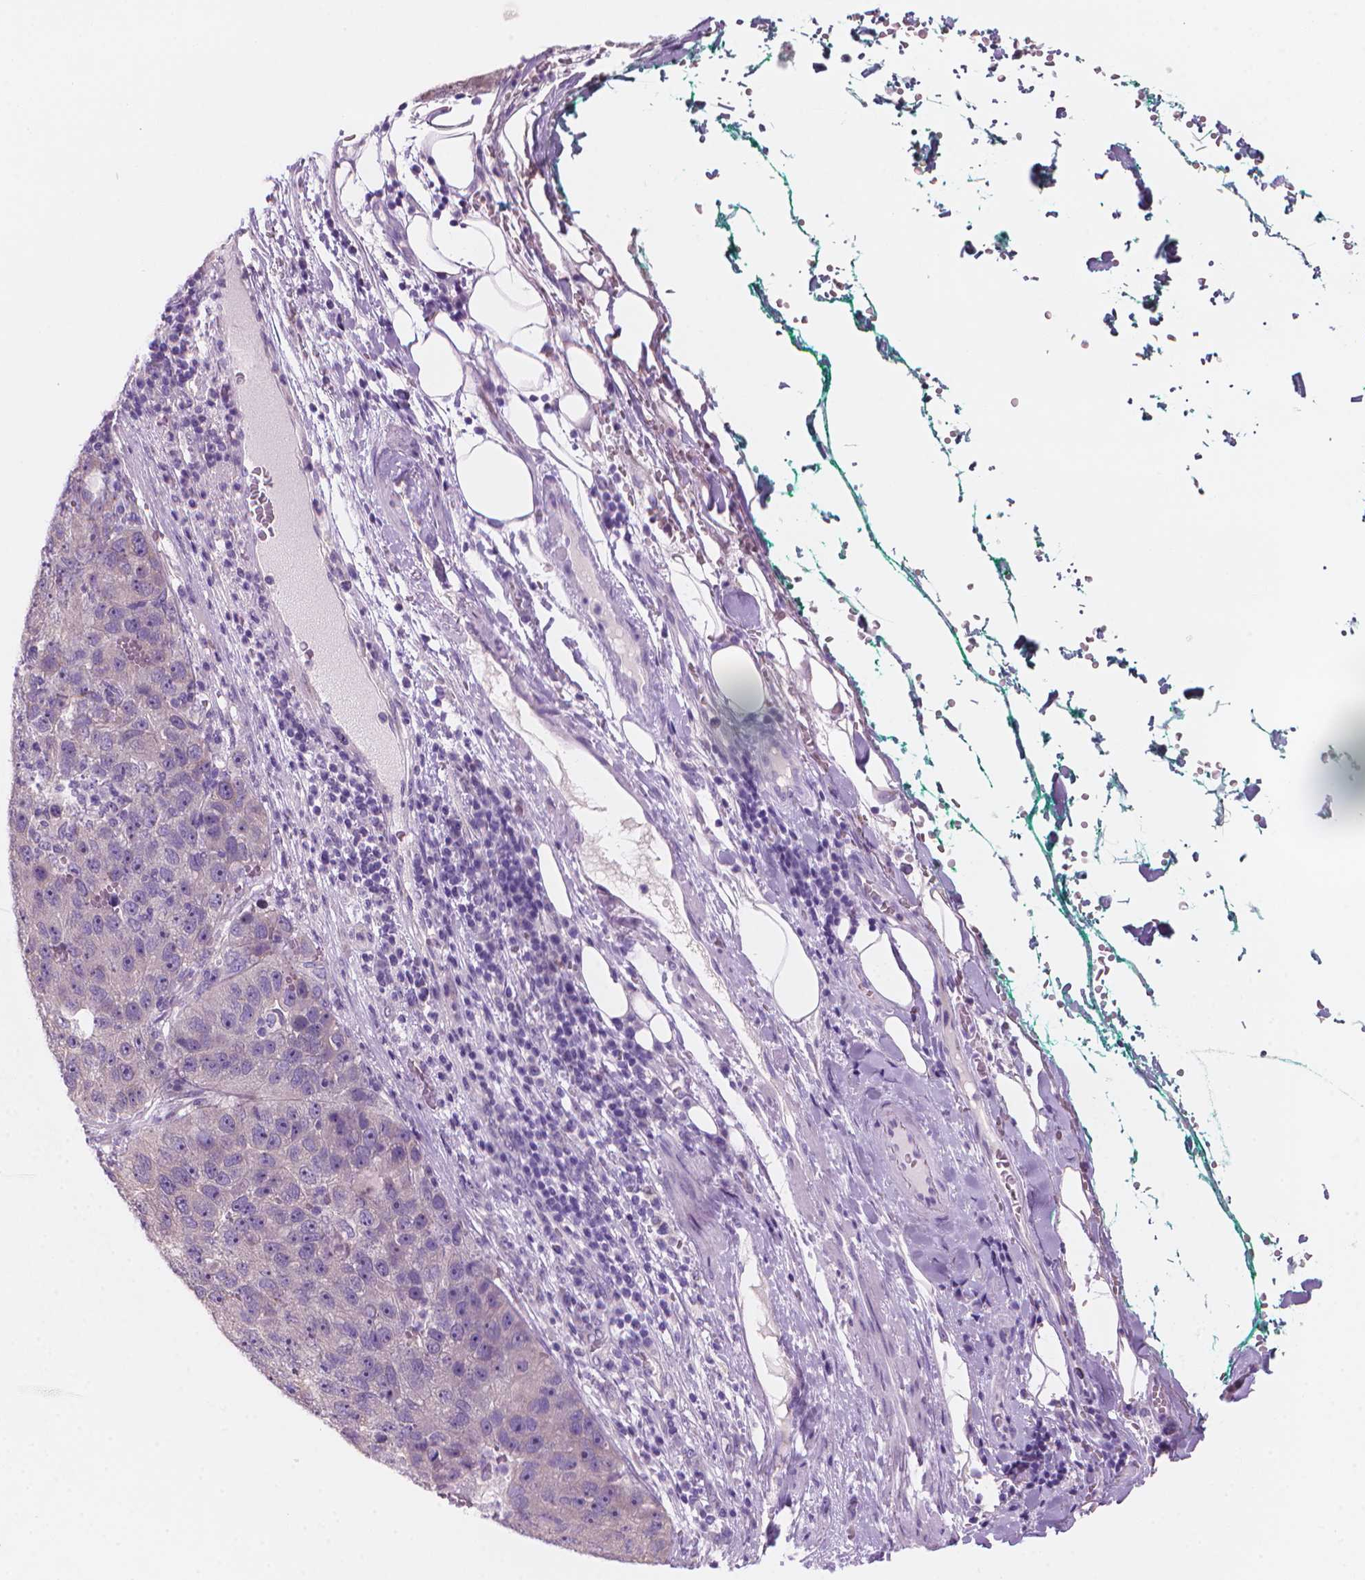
{"staining": {"intensity": "negative", "quantity": "none", "location": "none"}, "tissue": "pancreatic cancer", "cell_type": "Tumor cells", "image_type": "cancer", "snomed": [{"axis": "morphology", "description": "Adenocarcinoma, NOS"}, {"axis": "topography", "description": "Pancreas"}], "caption": "An IHC micrograph of pancreatic cancer is shown. There is no staining in tumor cells of pancreatic cancer. The staining is performed using DAB (3,3'-diaminobenzidine) brown chromogen with nuclei counter-stained in using hematoxylin.", "gene": "ENSG00000187186", "patient": {"sex": "female", "age": 61}}